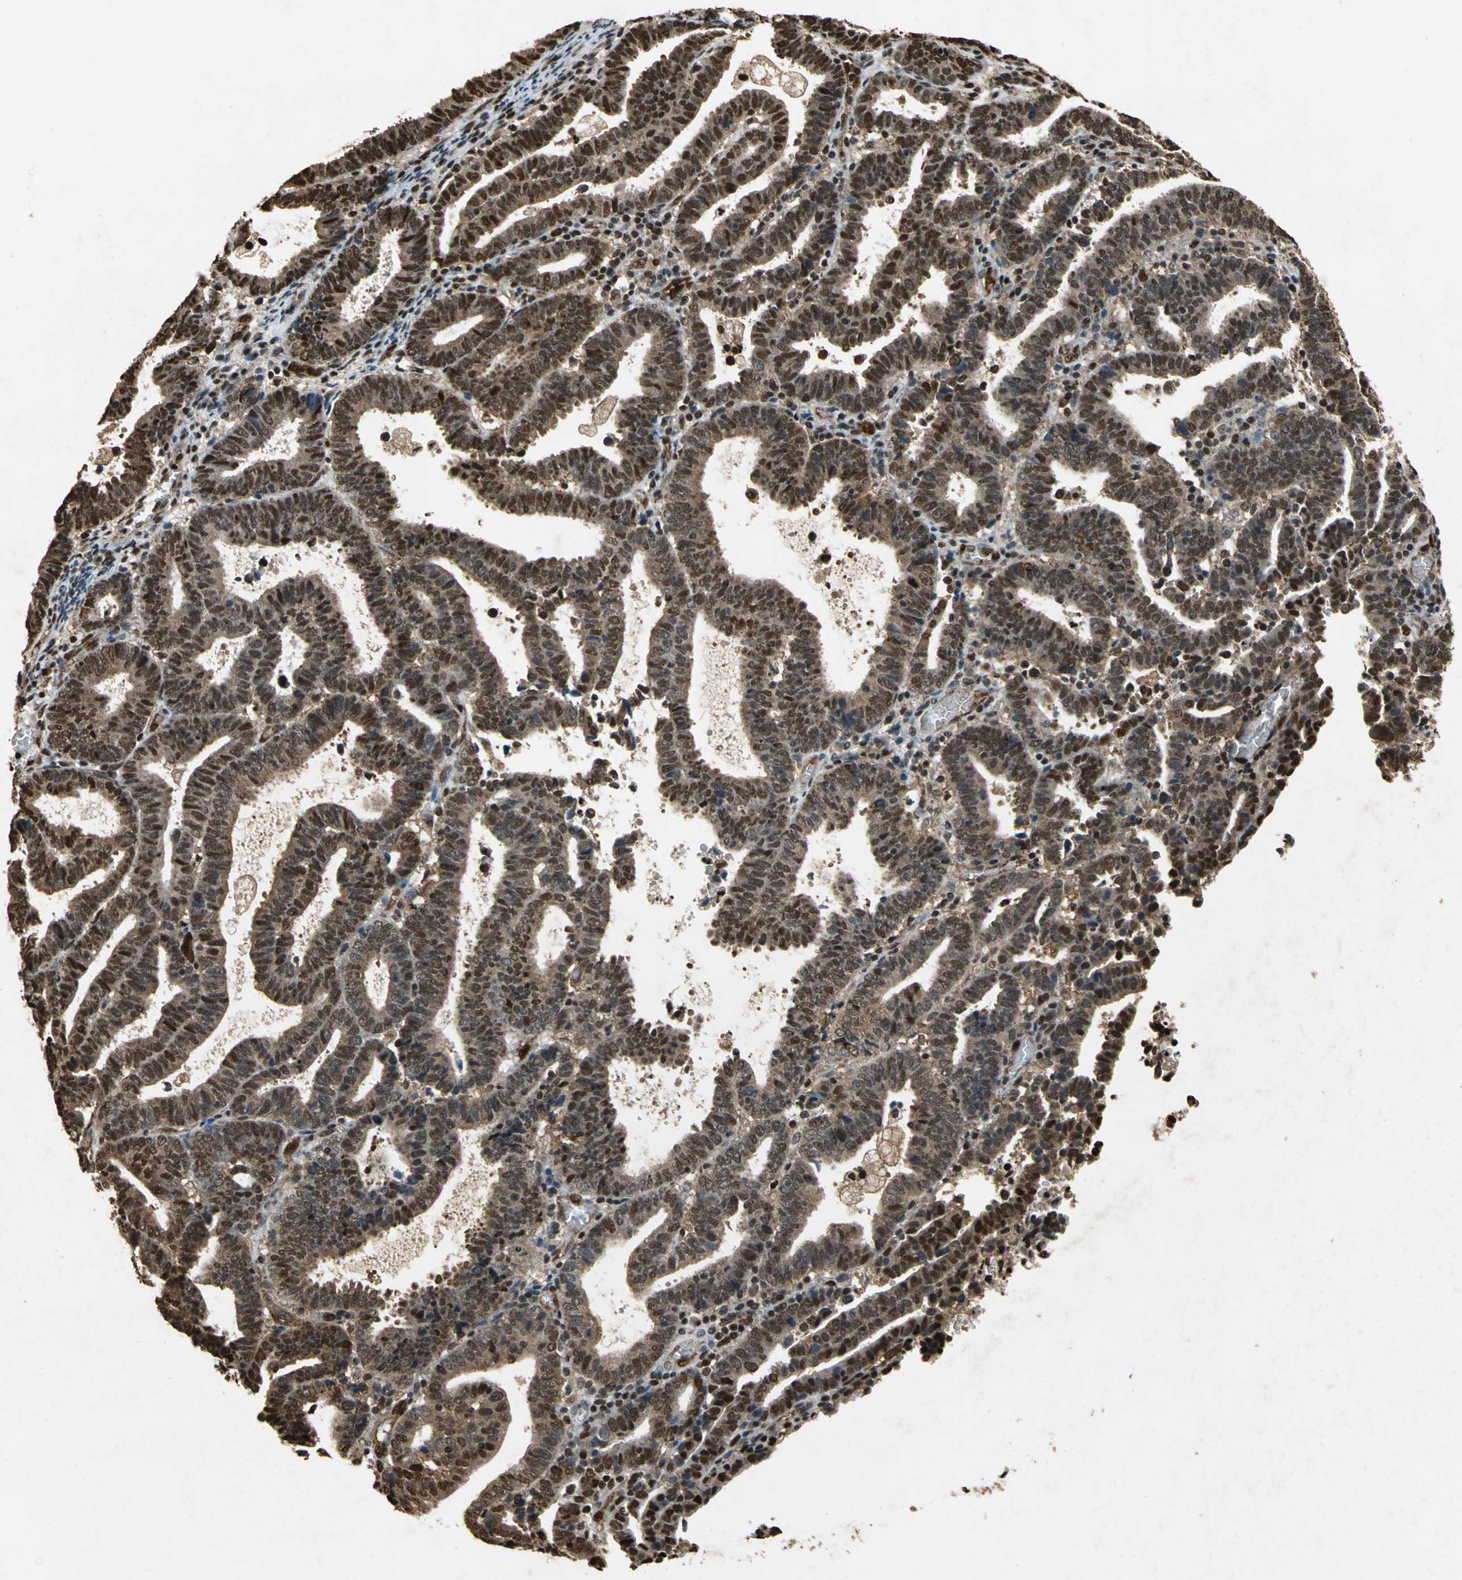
{"staining": {"intensity": "strong", "quantity": ">75%", "location": "cytoplasmic/membranous,nuclear"}, "tissue": "endometrial cancer", "cell_type": "Tumor cells", "image_type": "cancer", "snomed": [{"axis": "morphology", "description": "Adenocarcinoma, NOS"}, {"axis": "topography", "description": "Uterus"}], "caption": "Protein expression analysis of human endometrial cancer reveals strong cytoplasmic/membranous and nuclear expression in about >75% of tumor cells. The protein of interest is shown in brown color, while the nuclei are stained blue.", "gene": "ANP32A", "patient": {"sex": "female", "age": 83}}